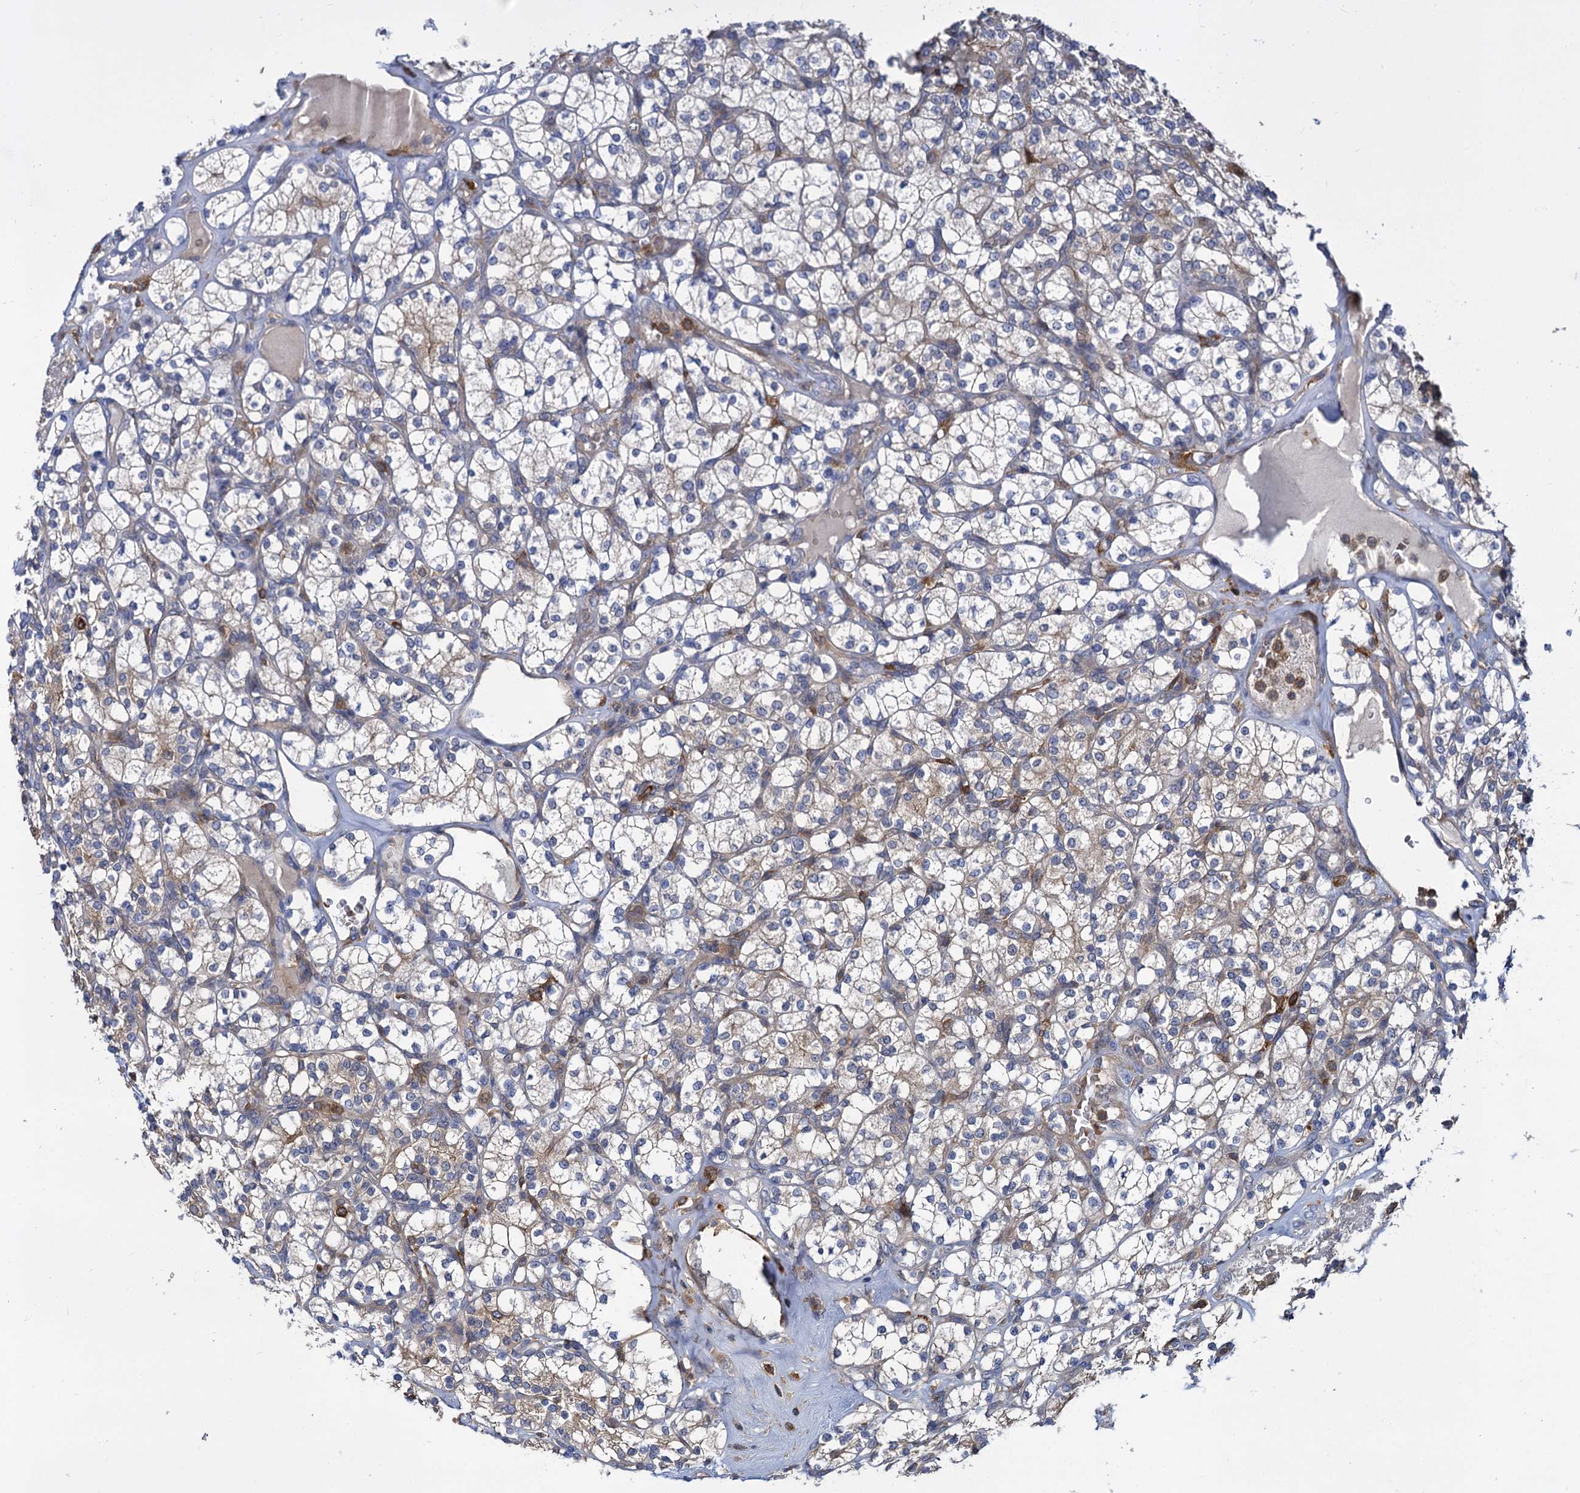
{"staining": {"intensity": "negative", "quantity": "none", "location": "none"}, "tissue": "renal cancer", "cell_type": "Tumor cells", "image_type": "cancer", "snomed": [{"axis": "morphology", "description": "Adenocarcinoma, NOS"}, {"axis": "topography", "description": "Kidney"}], "caption": "This image is of renal cancer (adenocarcinoma) stained with immunohistochemistry (IHC) to label a protein in brown with the nuclei are counter-stained blue. There is no expression in tumor cells. The staining was performed using DAB (3,3'-diaminobenzidine) to visualize the protein expression in brown, while the nuclei were stained in blue with hematoxylin (Magnification: 20x).", "gene": "GCLC", "patient": {"sex": "male", "age": 77}}